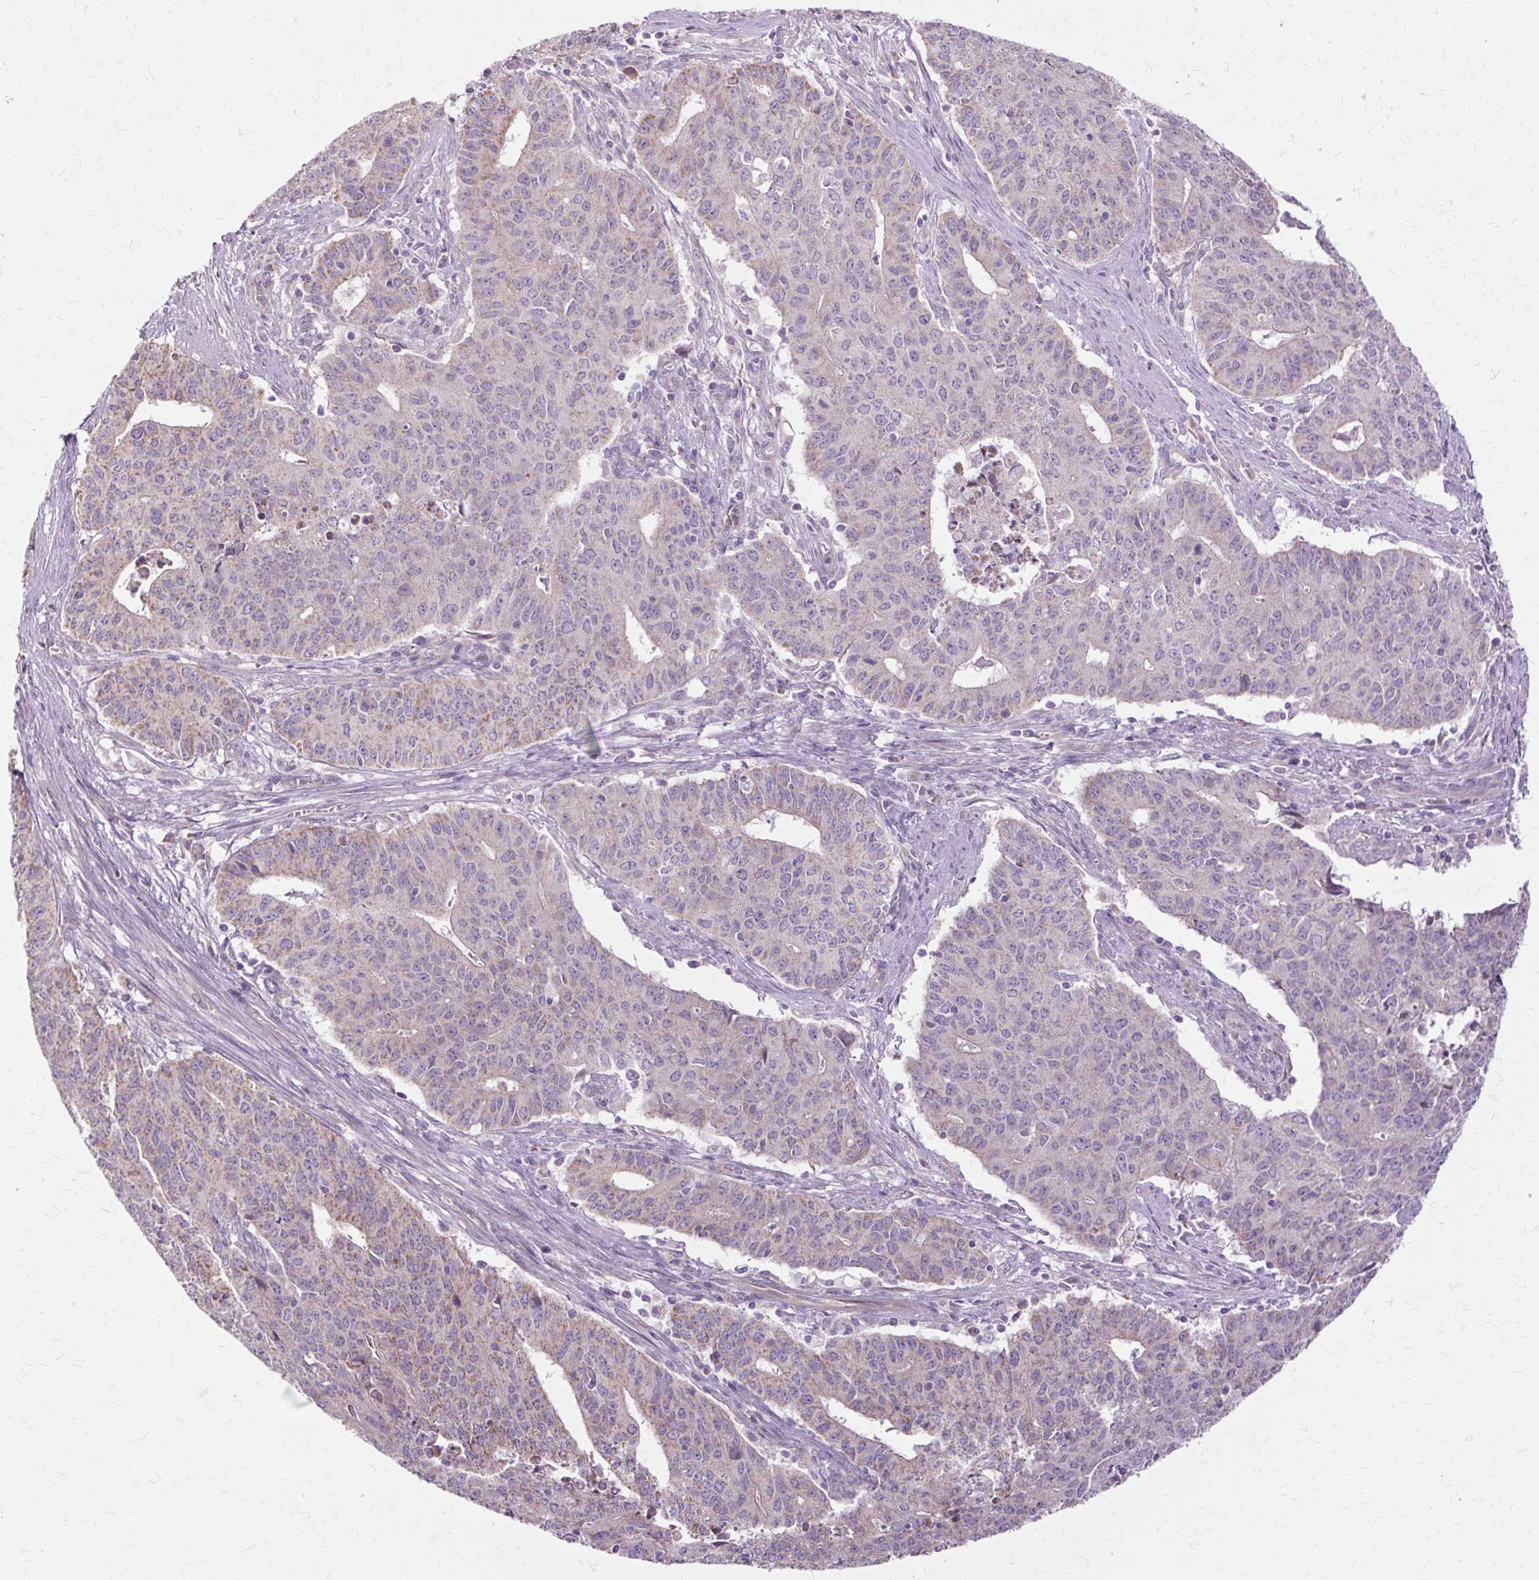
{"staining": {"intensity": "negative", "quantity": "none", "location": "none"}, "tissue": "endometrial cancer", "cell_type": "Tumor cells", "image_type": "cancer", "snomed": [{"axis": "morphology", "description": "Adenocarcinoma, NOS"}, {"axis": "topography", "description": "Endometrium"}], "caption": "An immunohistochemistry (IHC) image of endometrial cancer is shown. There is no staining in tumor cells of endometrial cancer.", "gene": "PDZD2", "patient": {"sex": "female", "age": 59}}